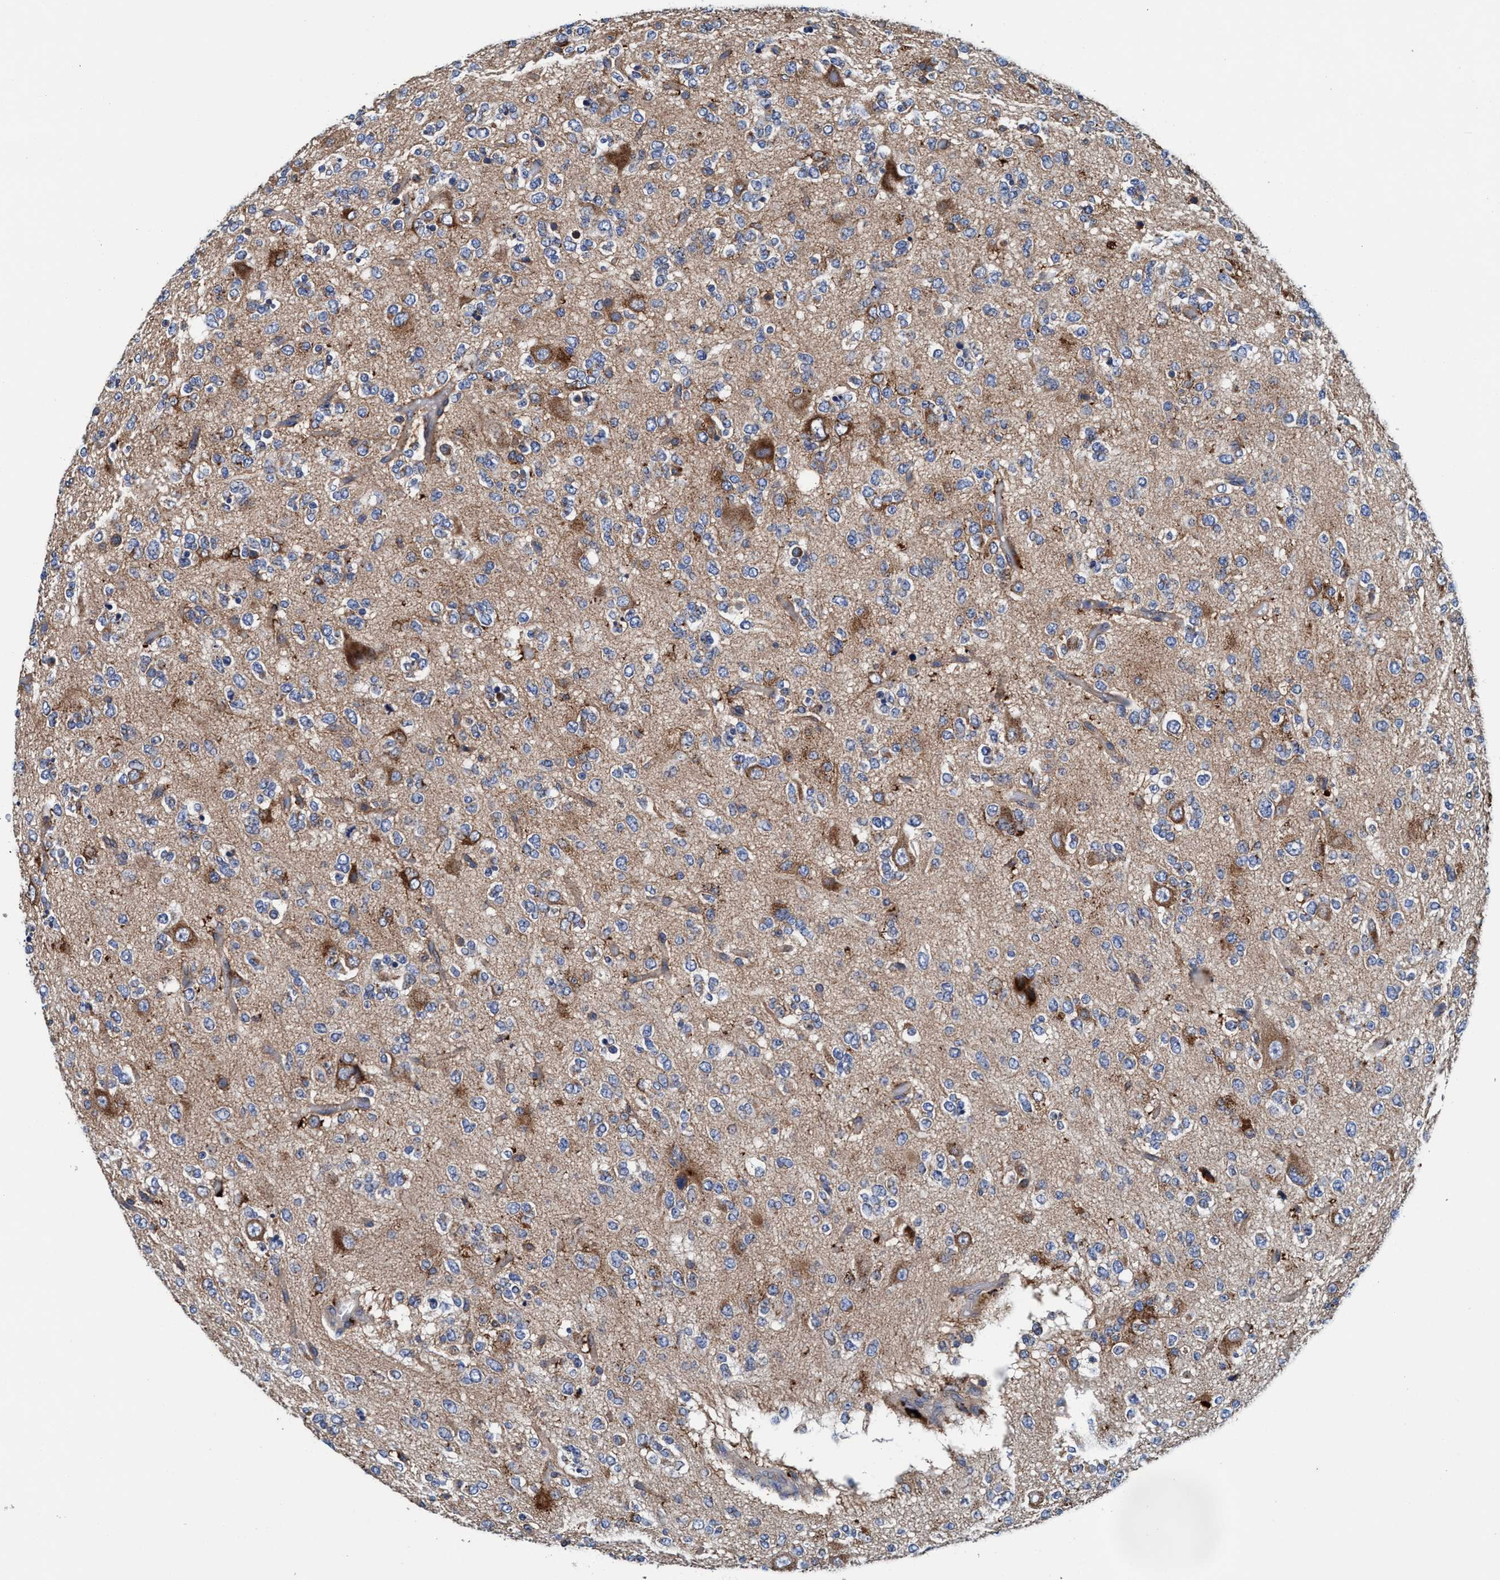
{"staining": {"intensity": "moderate", "quantity": "<25%", "location": "cytoplasmic/membranous"}, "tissue": "glioma", "cell_type": "Tumor cells", "image_type": "cancer", "snomed": [{"axis": "morphology", "description": "Glioma, malignant, Low grade"}, {"axis": "topography", "description": "Brain"}], "caption": "The photomicrograph exhibits a brown stain indicating the presence of a protein in the cytoplasmic/membranous of tumor cells in low-grade glioma (malignant).", "gene": "ENDOG", "patient": {"sex": "male", "age": 38}}